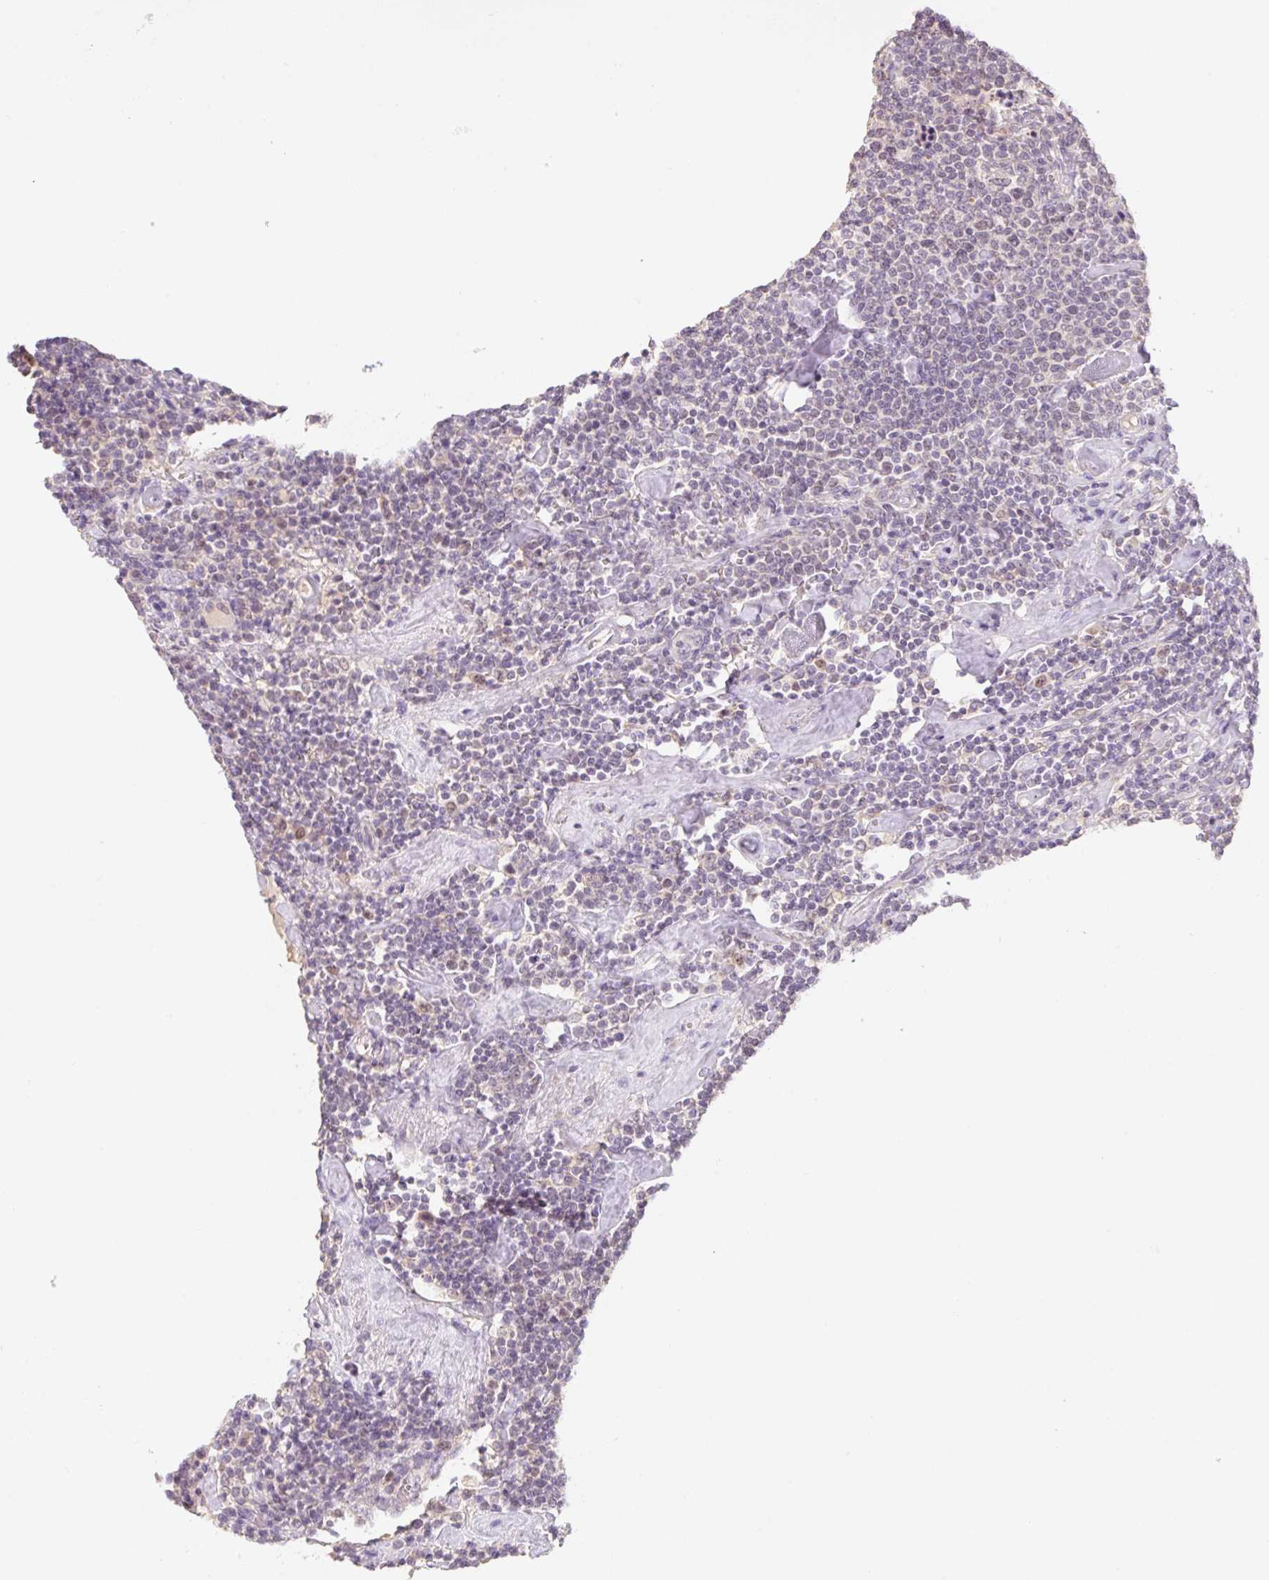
{"staining": {"intensity": "weak", "quantity": "<25%", "location": "nuclear"}, "tissue": "lymphoma", "cell_type": "Tumor cells", "image_type": "cancer", "snomed": [{"axis": "morphology", "description": "Malignant lymphoma, non-Hodgkin's type, High grade"}, {"axis": "topography", "description": "Lymph node"}], "caption": "This photomicrograph is of malignant lymphoma, non-Hodgkin's type (high-grade) stained with immunohistochemistry to label a protein in brown with the nuclei are counter-stained blue. There is no positivity in tumor cells.", "gene": "MIA2", "patient": {"sex": "male", "age": 61}}